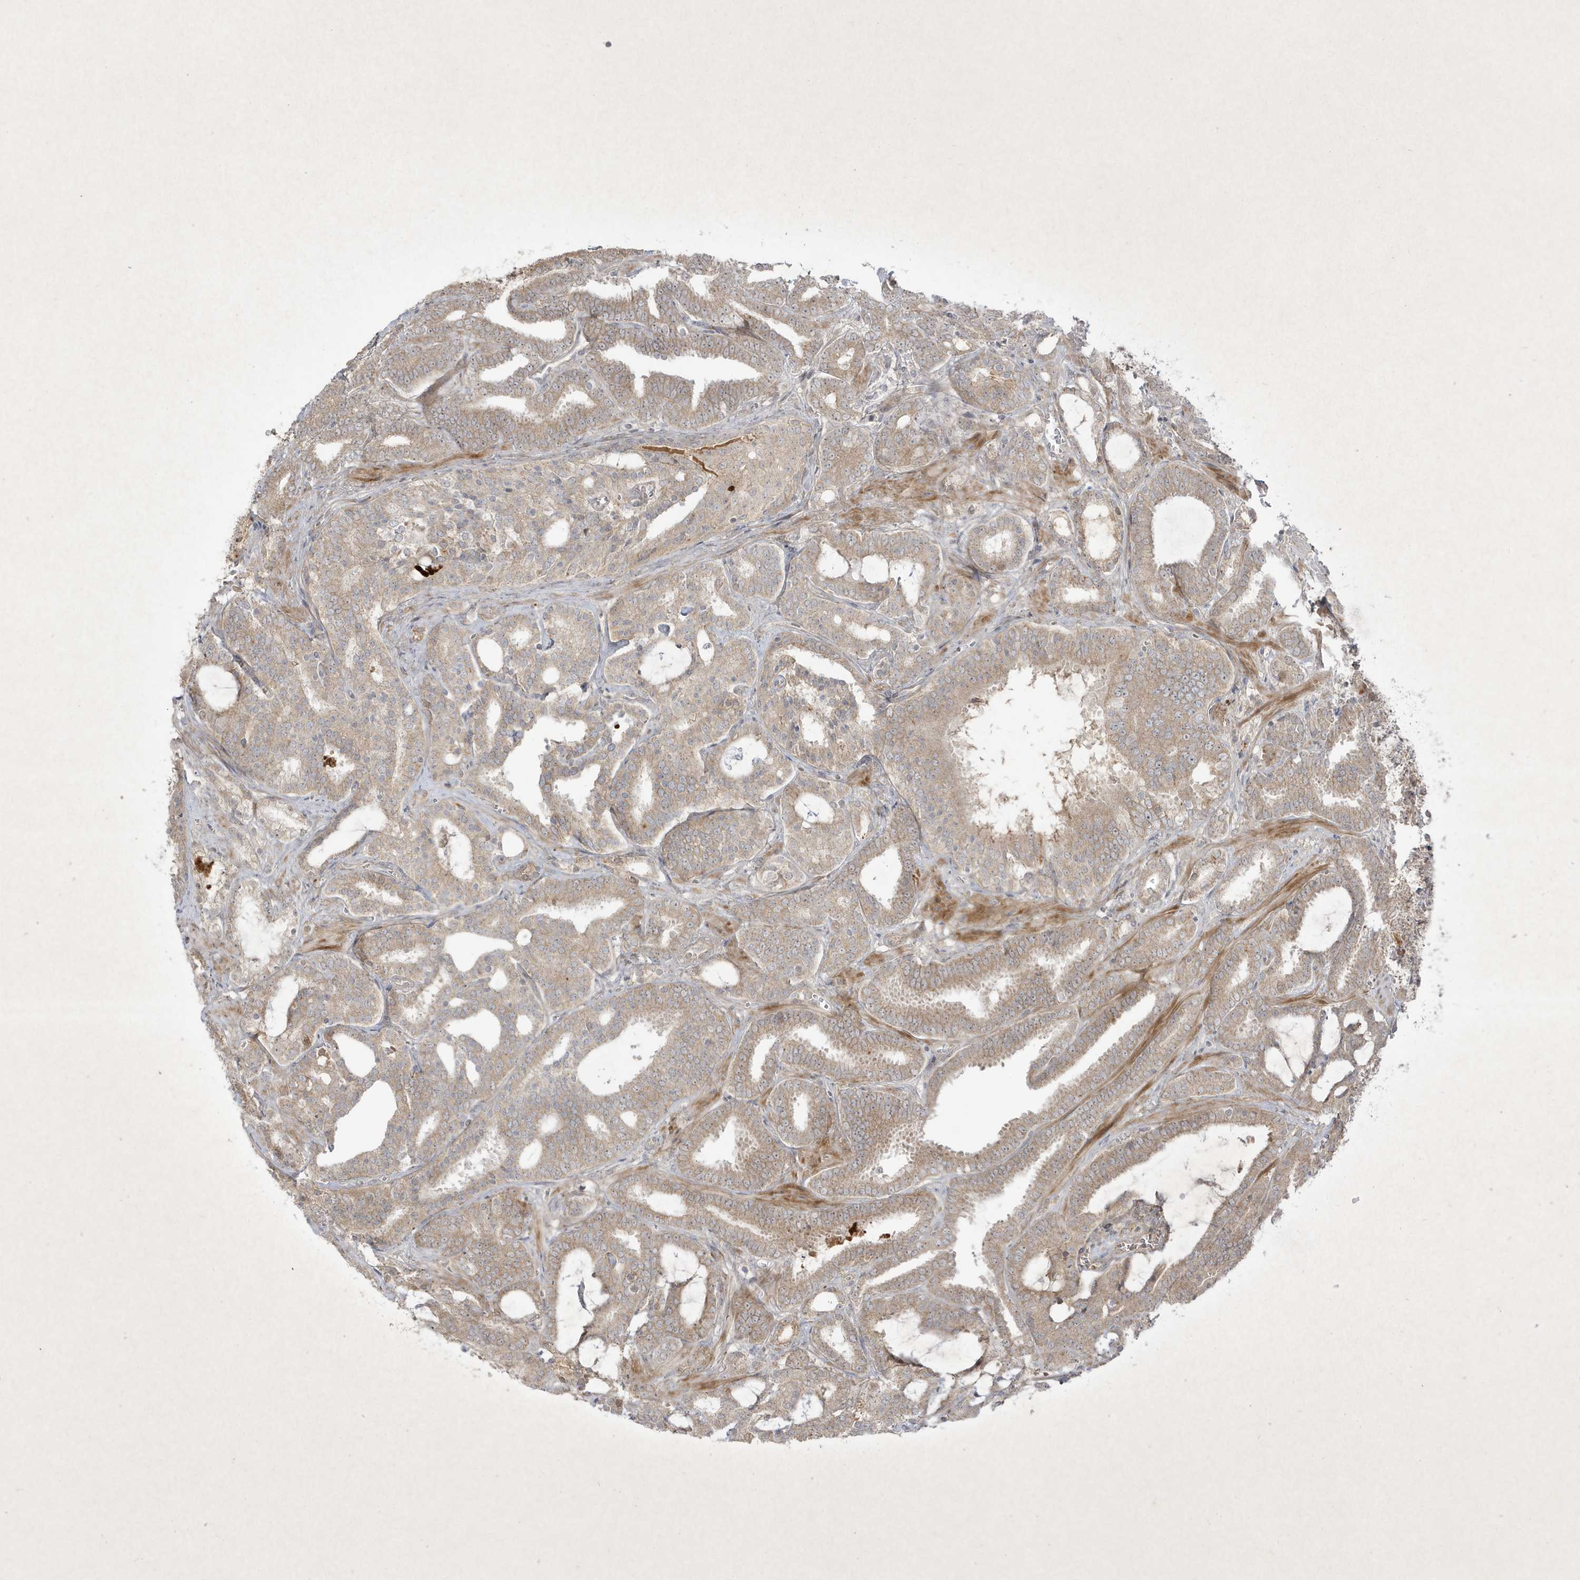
{"staining": {"intensity": "weak", "quantity": ">75%", "location": "cytoplasmic/membranous"}, "tissue": "prostate cancer", "cell_type": "Tumor cells", "image_type": "cancer", "snomed": [{"axis": "morphology", "description": "Adenocarcinoma, High grade"}, {"axis": "topography", "description": "Prostate and seminal vesicle, NOS"}], "caption": "The immunohistochemical stain labels weak cytoplasmic/membranous expression in tumor cells of prostate cancer tissue.", "gene": "FAM83C", "patient": {"sex": "male", "age": 67}}